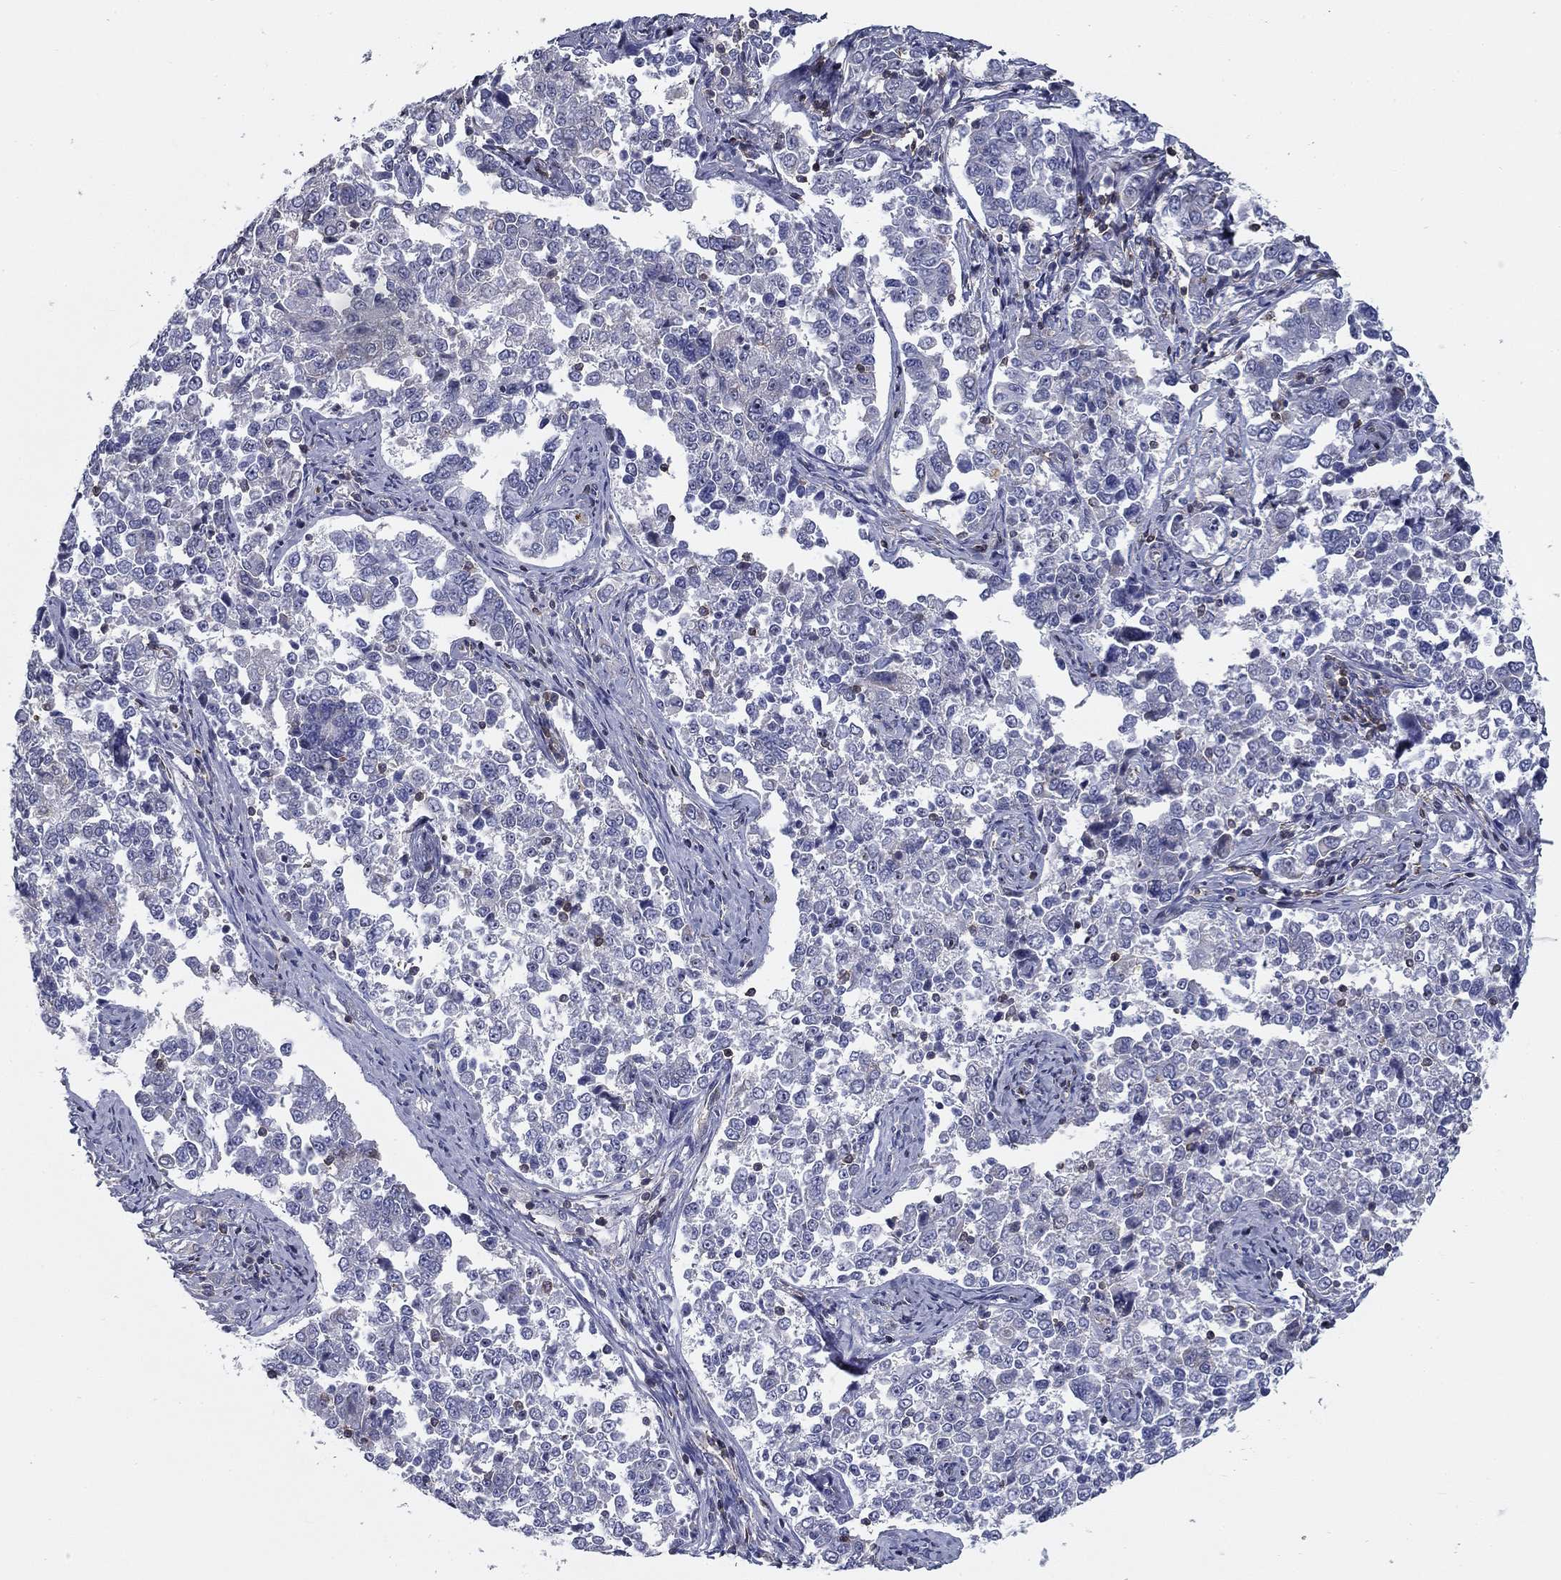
{"staining": {"intensity": "negative", "quantity": "none", "location": "none"}, "tissue": "endometrial cancer", "cell_type": "Tumor cells", "image_type": "cancer", "snomed": [{"axis": "morphology", "description": "Adenocarcinoma, NOS"}, {"axis": "topography", "description": "Endometrium"}], "caption": "This image is of adenocarcinoma (endometrial) stained with immunohistochemistry to label a protein in brown with the nuclei are counter-stained blue. There is no positivity in tumor cells.", "gene": "SIT1", "patient": {"sex": "female", "age": 43}}